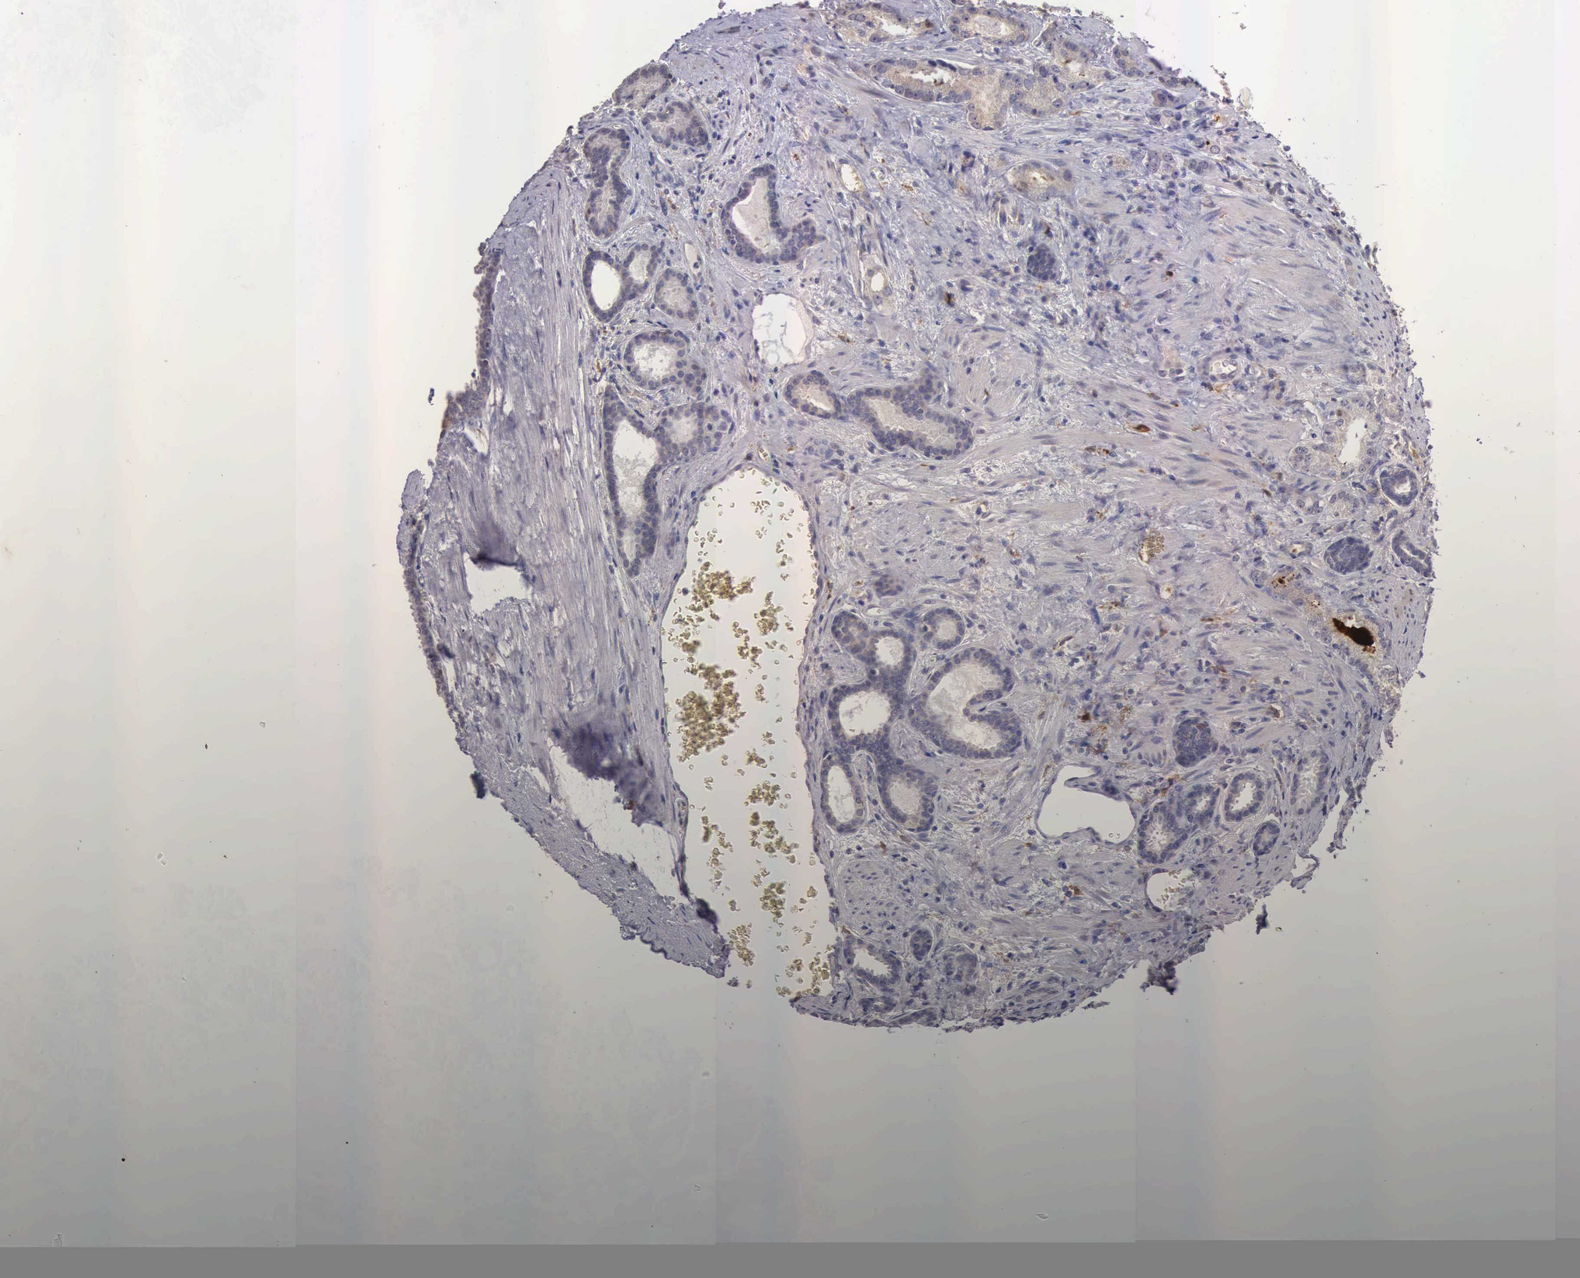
{"staining": {"intensity": "weak", "quantity": ">75%", "location": "cytoplasmic/membranous"}, "tissue": "prostate cancer", "cell_type": "Tumor cells", "image_type": "cancer", "snomed": [{"axis": "morphology", "description": "Adenocarcinoma, Medium grade"}, {"axis": "topography", "description": "Prostate"}], "caption": "Approximately >75% of tumor cells in human prostate adenocarcinoma (medium-grade) reveal weak cytoplasmic/membranous protein positivity as visualized by brown immunohistochemical staining.", "gene": "CDC45", "patient": {"sex": "male", "age": 68}}